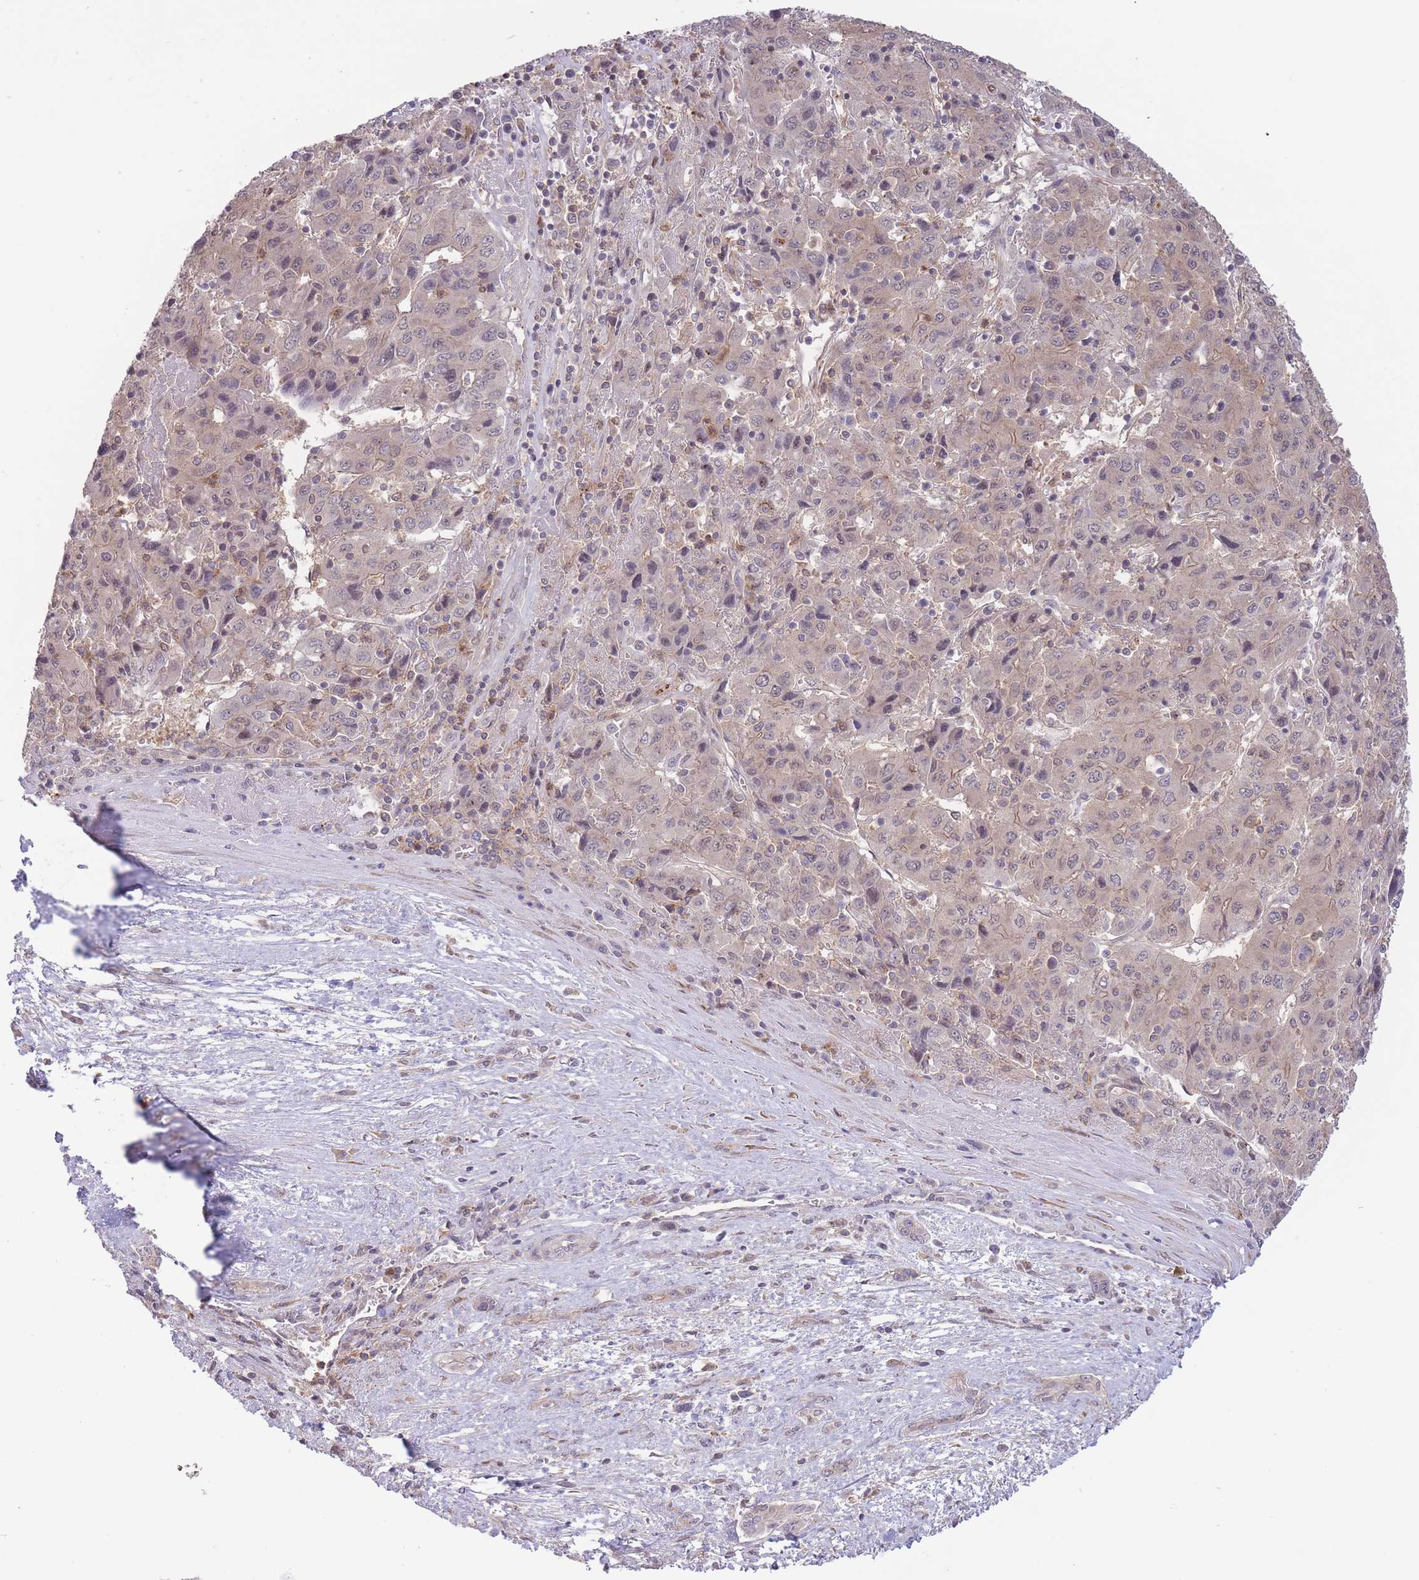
{"staining": {"intensity": "negative", "quantity": "none", "location": "none"}, "tissue": "liver cancer", "cell_type": "Tumor cells", "image_type": "cancer", "snomed": [{"axis": "morphology", "description": "Carcinoma, Hepatocellular, NOS"}, {"axis": "topography", "description": "Liver"}], "caption": "Histopathology image shows no protein staining in tumor cells of liver cancer (hepatocellular carcinoma) tissue.", "gene": "ZNF304", "patient": {"sex": "female", "age": 53}}